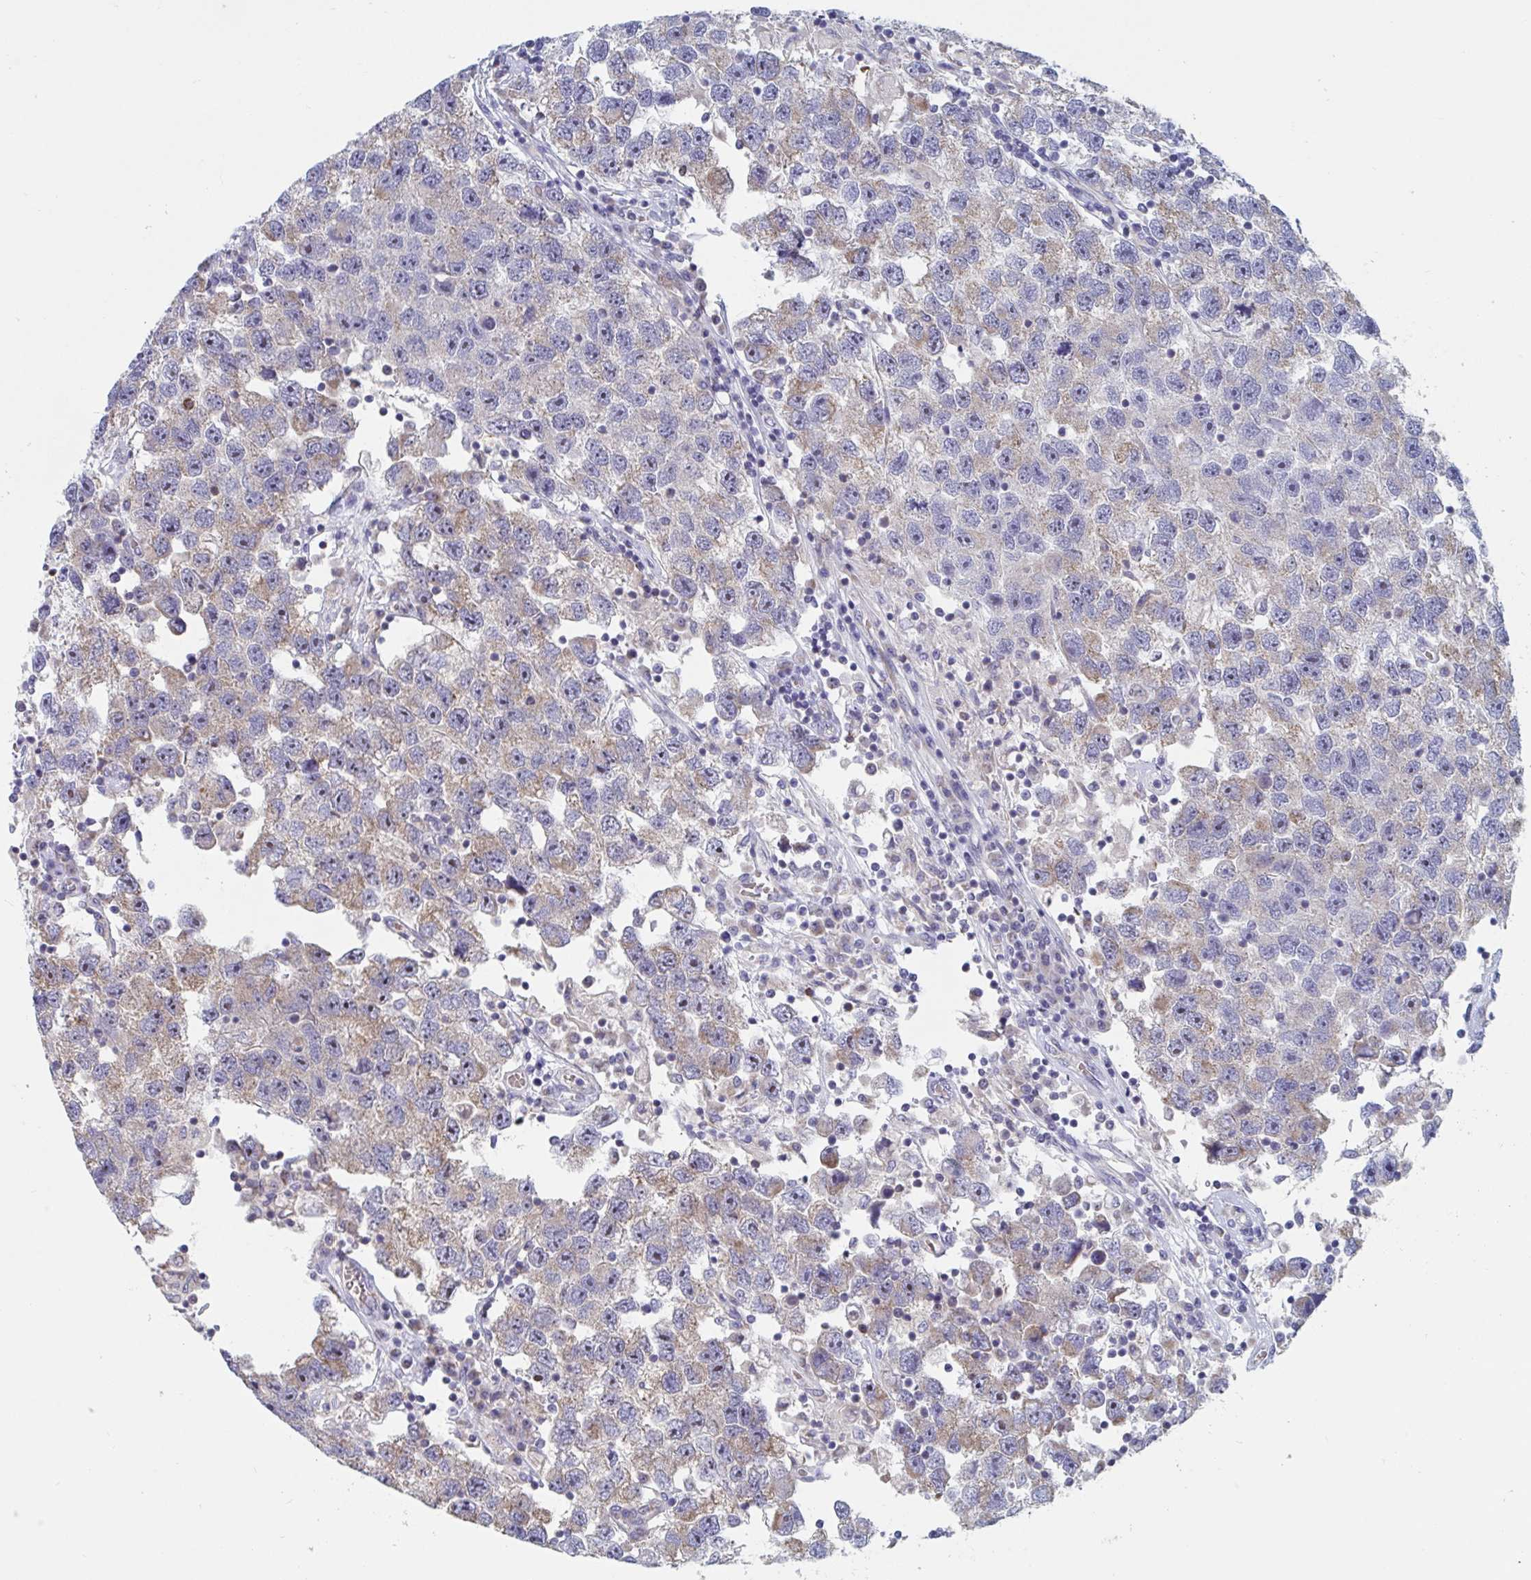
{"staining": {"intensity": "weak", "quantity": "25%-75%", "location": "cytoplasmic/membranous"}, "tissue": "testis cancer", "cell_type": "Tumor cells", "image_type": "cancer", "snomed": [{"axis": "morphology", "description": "Seminoma, NOS"}, {"axis": "topography", "description": "Testis"}], "caption": "The photomicrograph reveals immunohistochemical staining of testis seminoma. There is weak cytoplasmic/membranous expression is identified in about 25%-75% of tumor cells. The staining was performed using DAB to visualize the protein expression in brown, while the nuclei were stained in blue with hematoxylin (Magnification: 20x).", "gene": "MRPL53", "patient": {"sex": "male", "age": 26}}